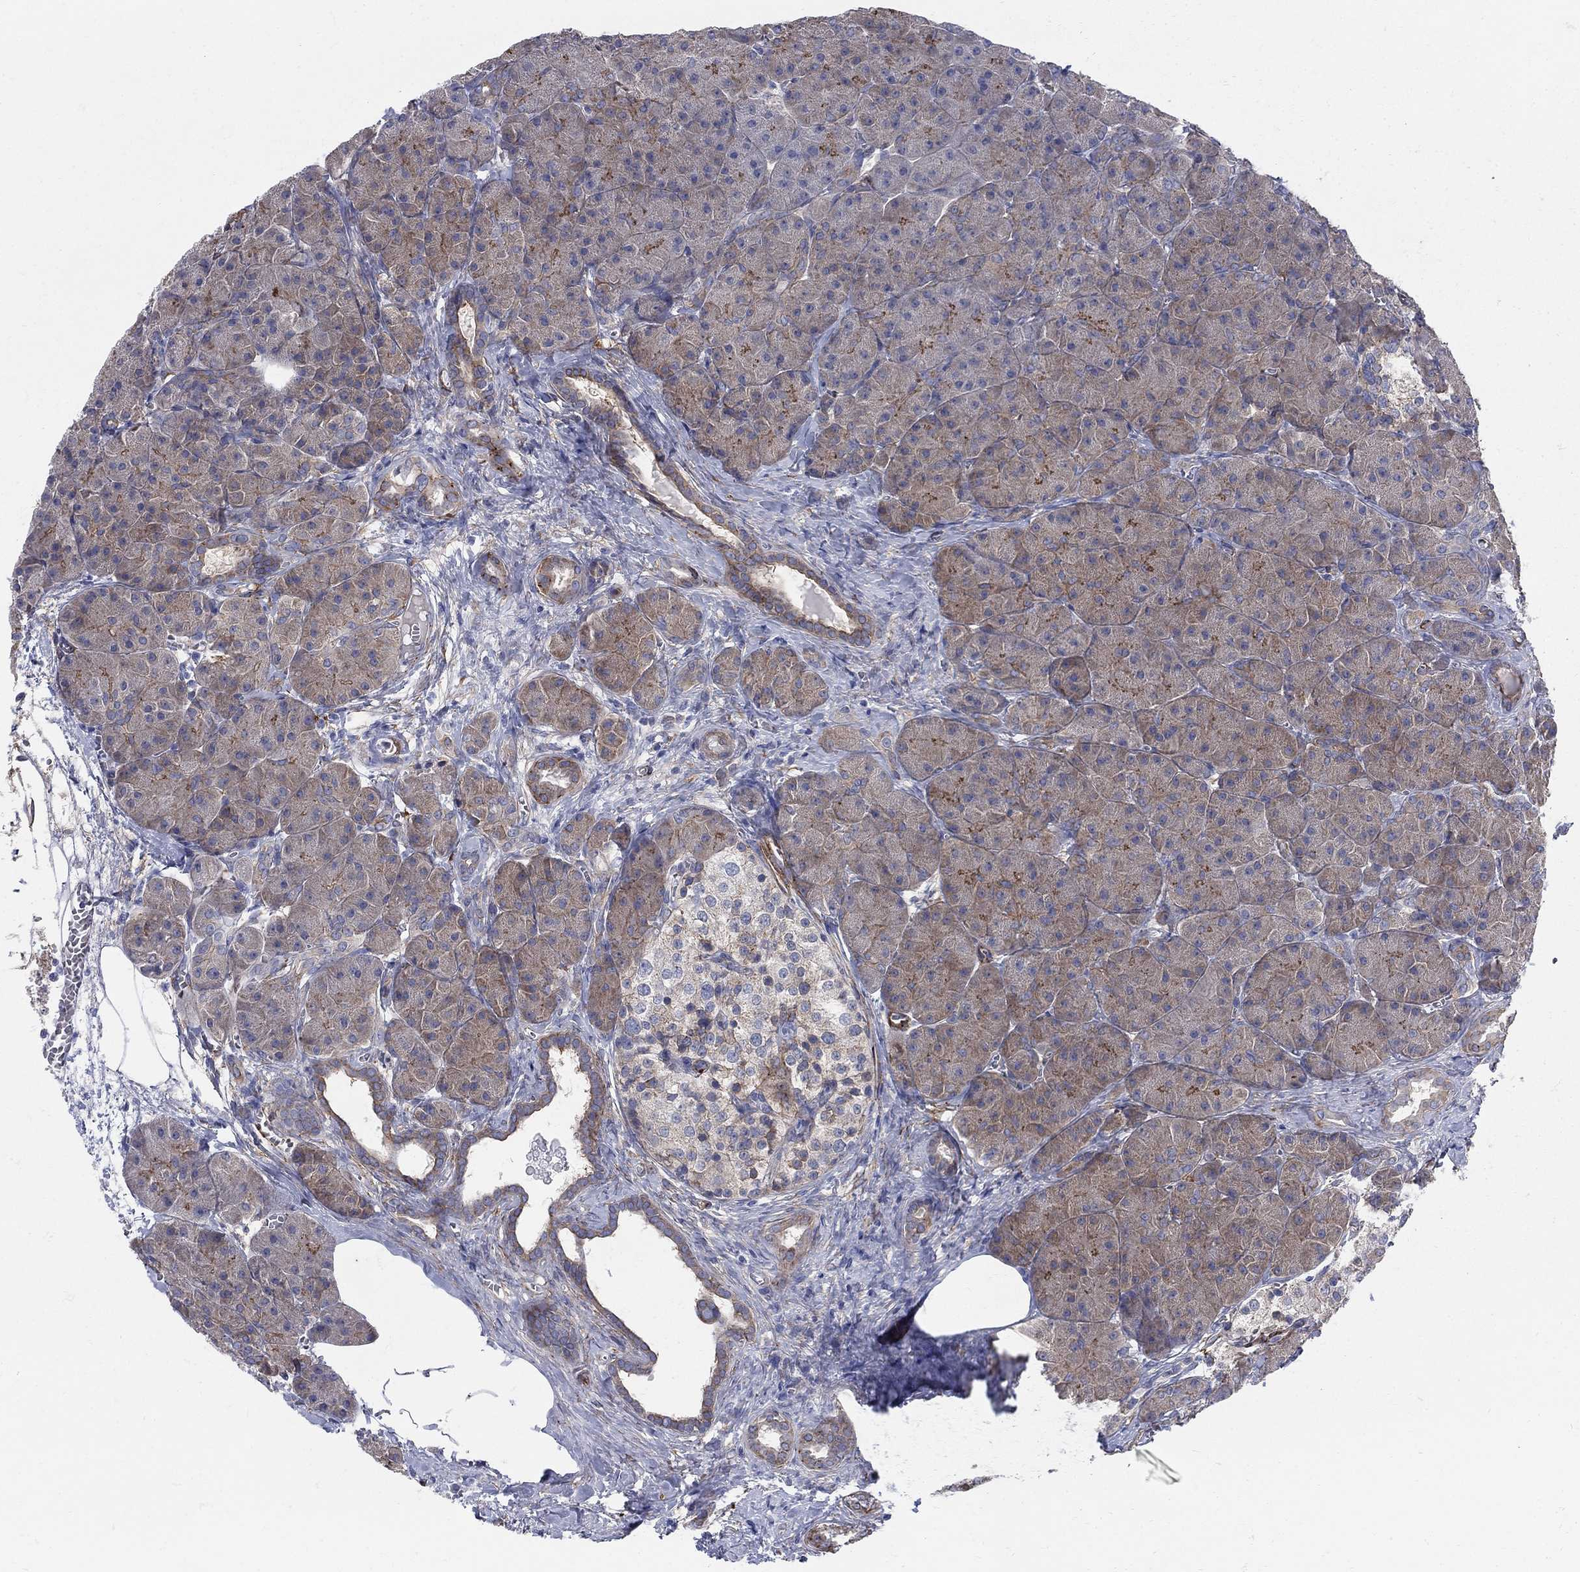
{"staining": {"intensity": "moderate", "quantity": "<25%", "location": "cytoplasmic/membranous"}, "tissue": "pancreas", "cell_type": "Exocrine glandular cells", "image_type": "normal", "snomed": [{"axis": "morphology", "description": "Normal tissue, NOS"}, {"axis": "topography", "description": "Pancreas"}], "caption": "This image exhibits unremarkable pancreas stained with immunohistochemistry to label a protein in brown. The cytoplasmic/membranous of exocrine glandular cells show moderate positivity for the protein. Nuclei are counter-stained blue.", "gene": "SEPTIN8", "patient": {"sex": "male", "age": 61}}